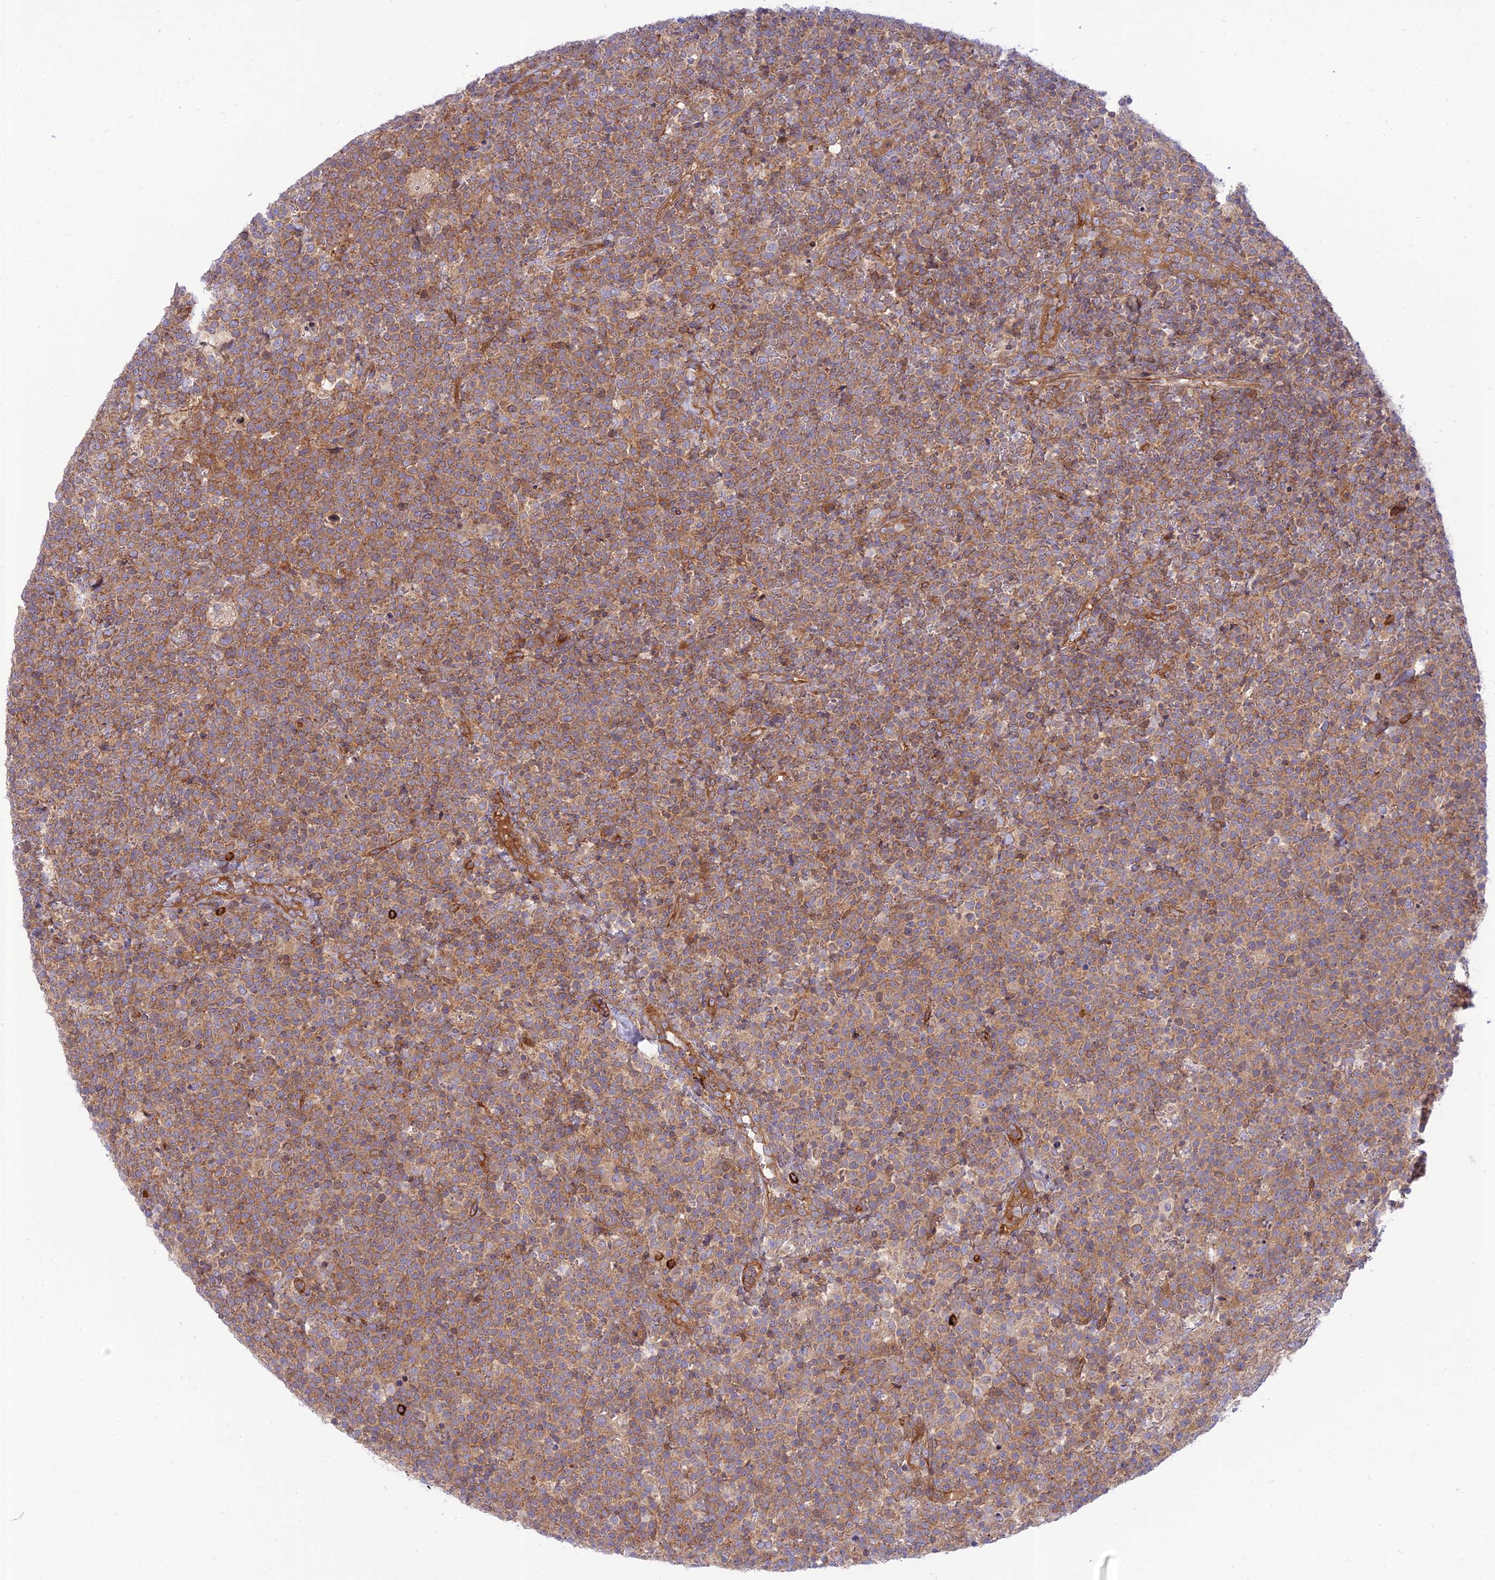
{"staining": {"intensity": "moderate", "quantity": ">75%", "location": "cytoplasmic/membranous"}, "tissue": "lymphoma", "cell_type": "Tumor cells", "image_type": "cancer", "snomed": [{"axis": "morphology", "description": "Malignant lymphoma, non-Hodgkin's type, High grade"}, {"axis": "topography", "description": "Lymph node"}], "caption": "This photomicrograph shows immunohistochemistry (IHC) staining of human malignant lymphoma, non-Hodgkin's type (high-grade), with medium moderate cytoplasmic/membranous positivity in approximately >75% of tumor cells.", "gene": "PIMREG", "patient": {"sex": "male", "age": 61}}